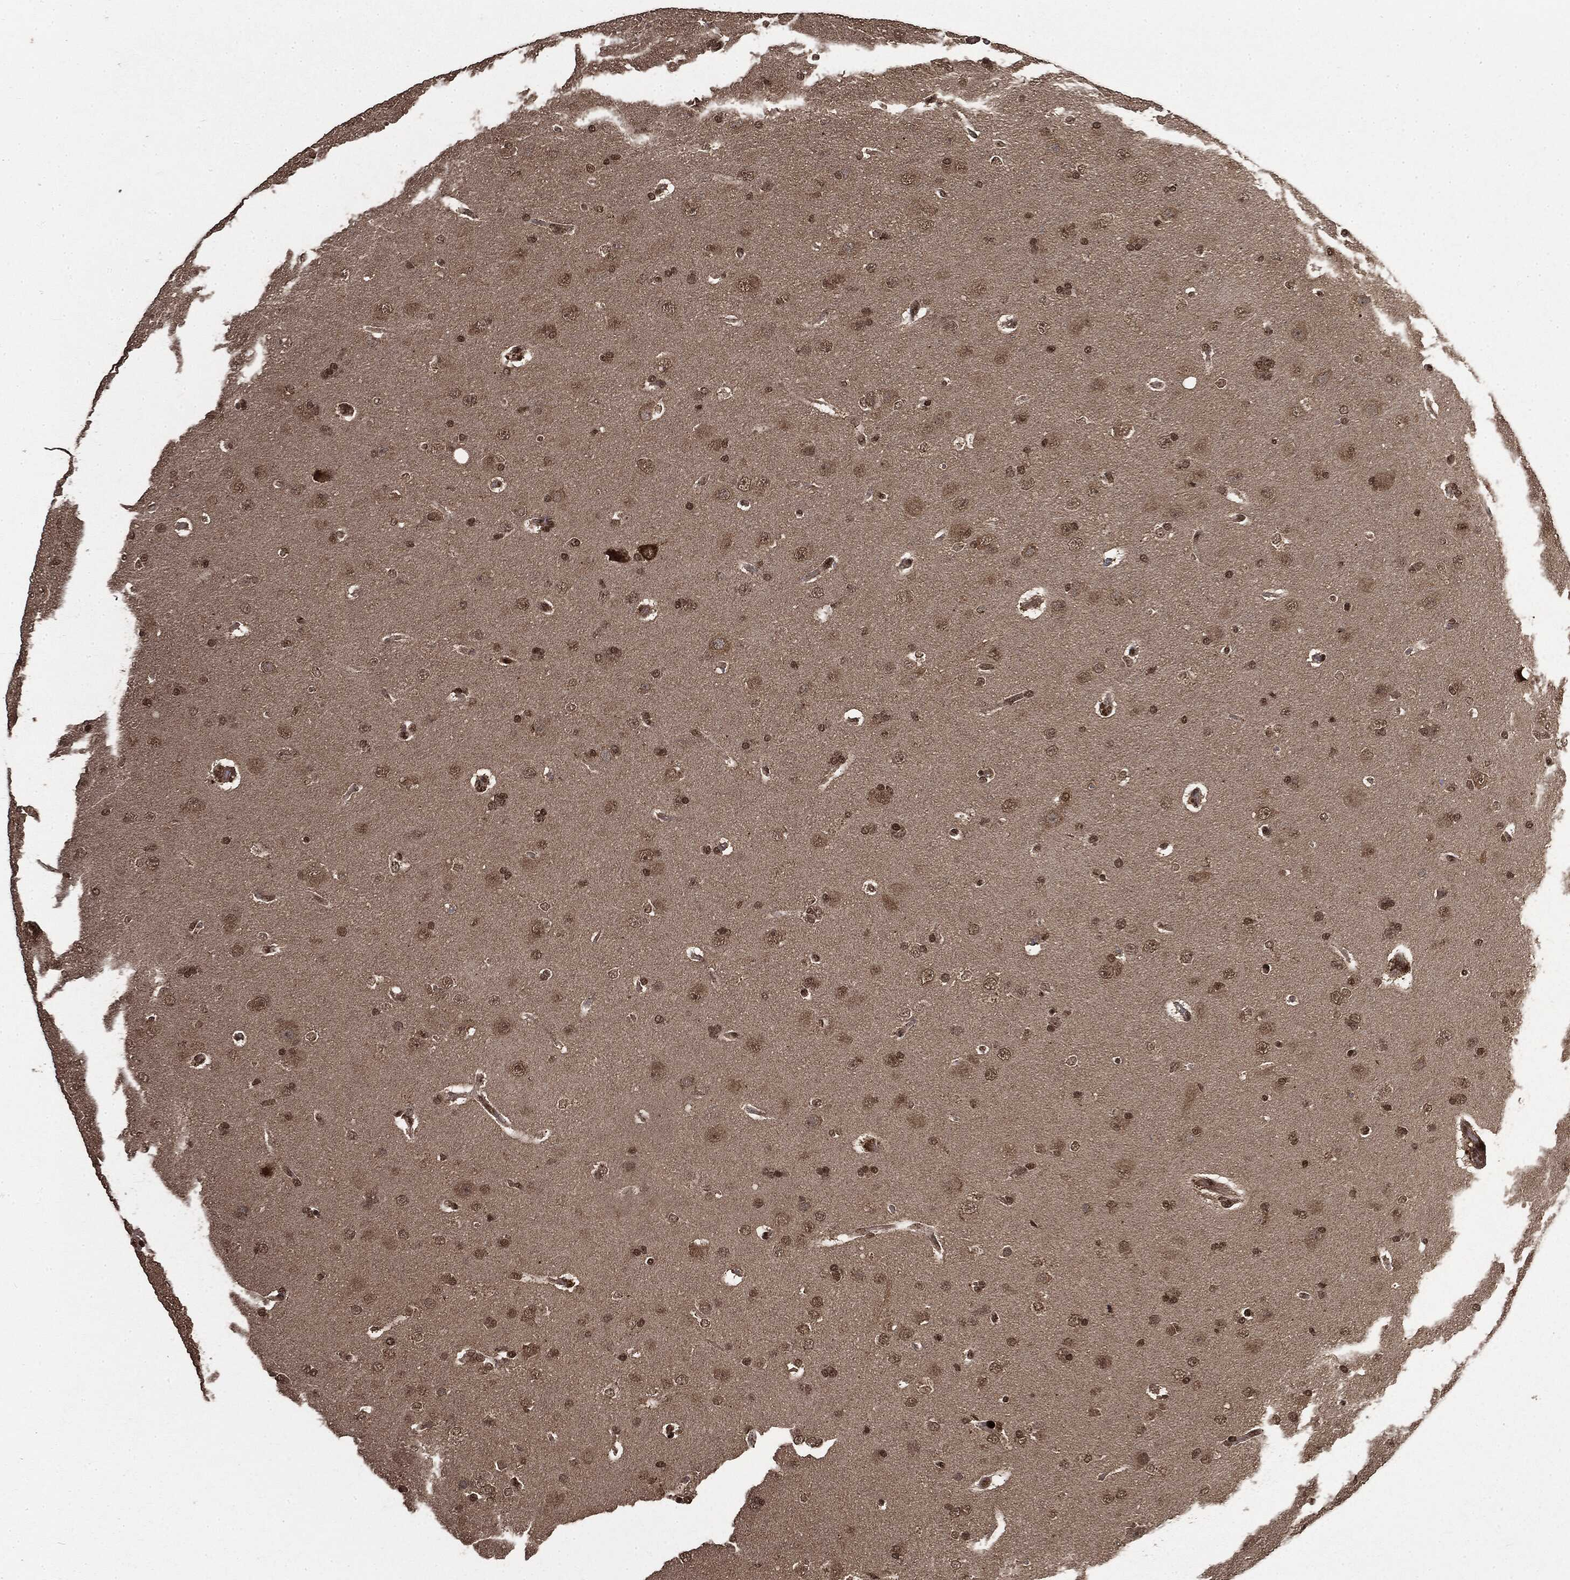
{"staining": {"intensity": "moderate", "quantity": ">75%", "location": "nuclear"}, "tissue": "glioma", "cell_type": "Tumor cells", "image_type": "cancer", "snomed": [{"axis": "morphology", "description": "Glioma, malignant, NOS"}, {"axis": "topography", "description": "Cerebral cortex"}], "caption": "Protein staining of glioma tissue shows moderate nuclear expression in about >75% of tumor cells.", "gene": "CTDP1", "patient": {"sex": "male", "age": 58}}